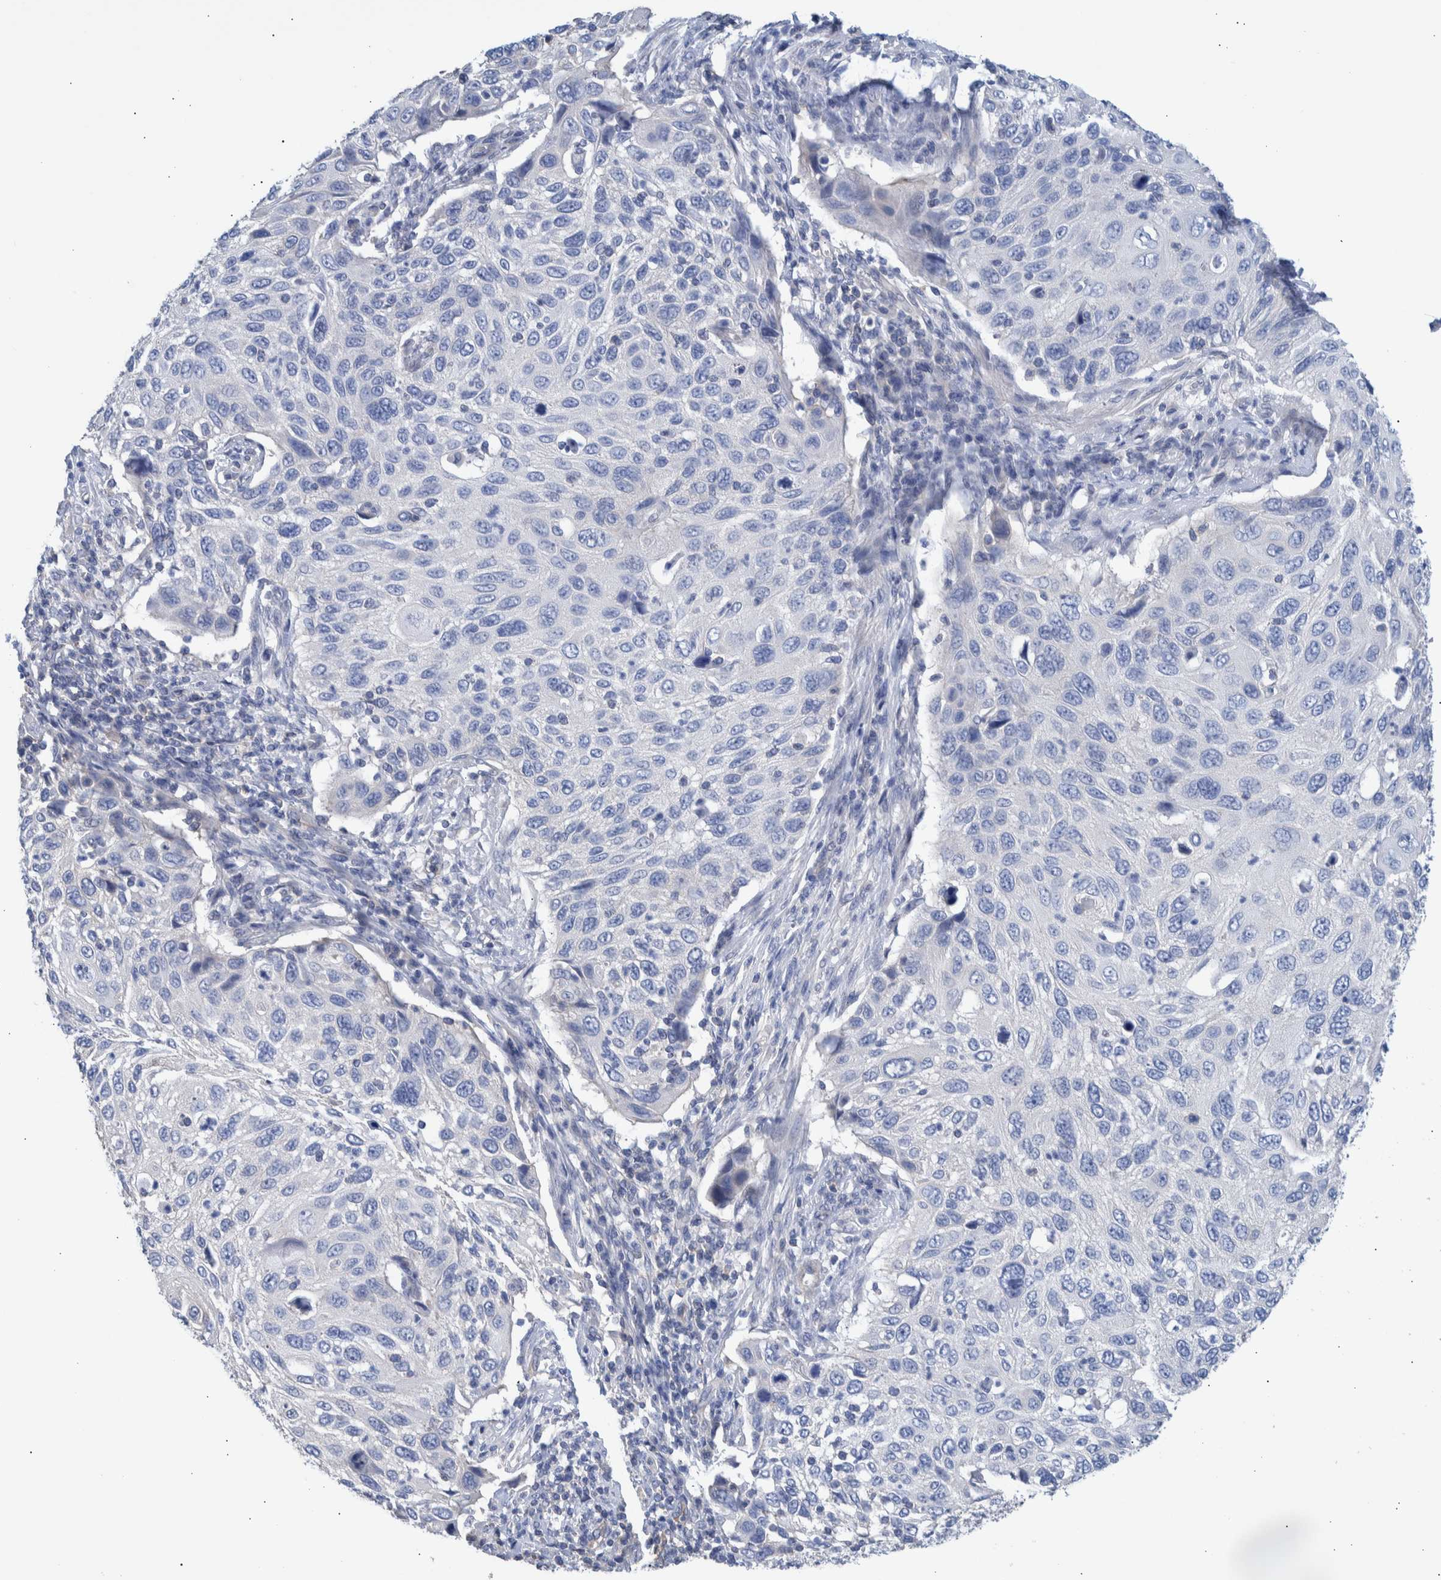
{"staining": {"intensity": "negative", "quantity": "none", "location": "none"}, "tissue": "cervical cancer", "cell_type": "Tumor cells", "image_type": "cancer", "snomed": [{"axis": "morphology", "description": "Squamous cell carcinoma, NOS"}, {"axis": "topography", "description": "Cervix"}], "caption": "Protein analysis of cervical cancer (squamous cell carcinoma) shows no significant expression in tumor cells. (Brightfield microscopy of DAB (3,3'-diaminobenzidine) immunohistochemistry (IHC) at high magnification).", "gene": "PPP3CC", "patient": {"sex": "female", "age": 70}}